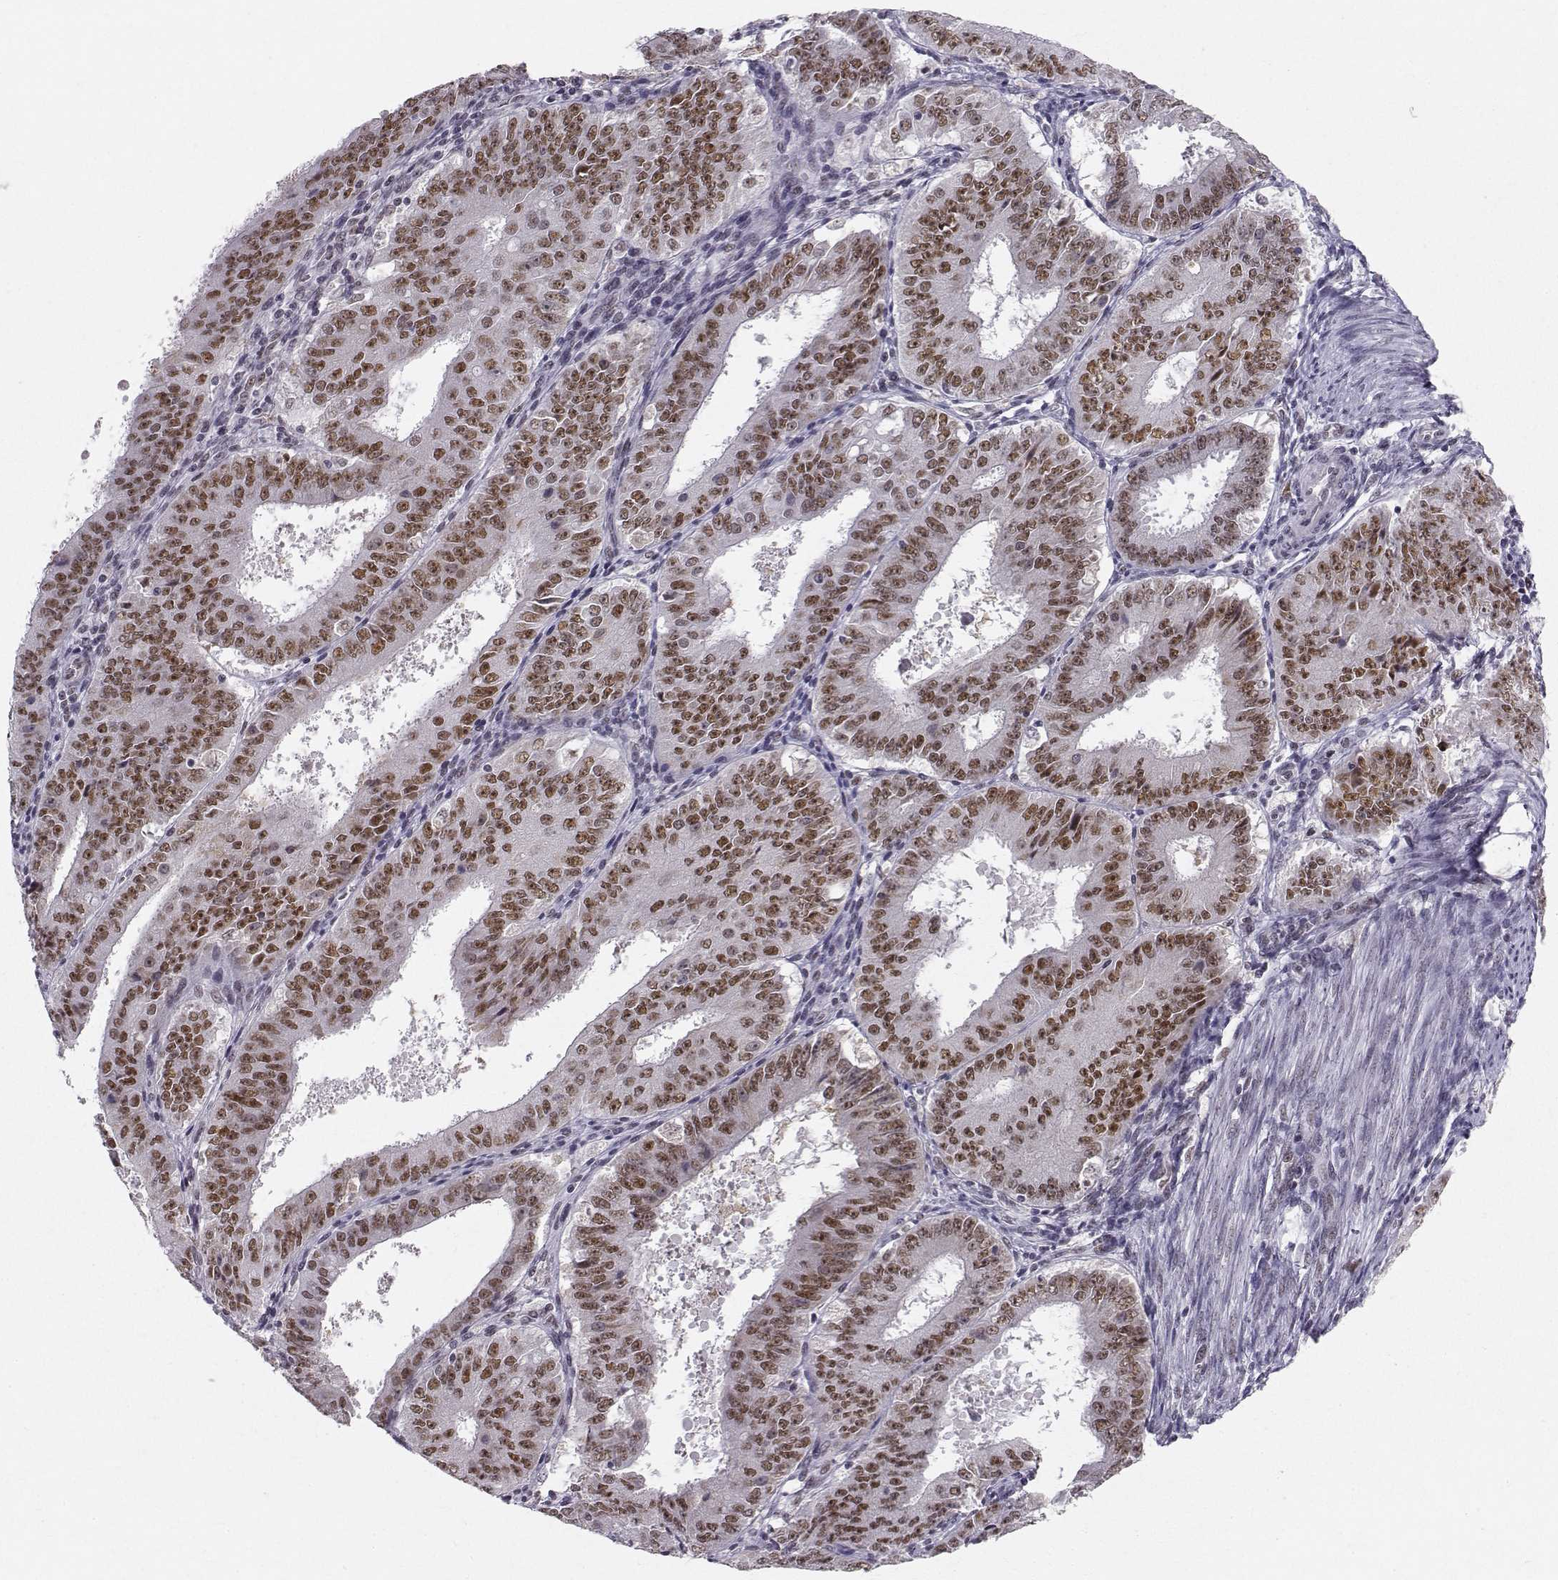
{"staining": {"intensity": "strong", "quantity": "25%-75%", "location": "nuclear"}, "tissue": "ovarian cancer", "cell_type": "Tumor cells", "image_type": "cancer", "snomed": [{"axis": "morphology", "description": "Carcinoma, endometroid"}, {"axis": "topography", "description": "Ovary"}], "caption": "A high-resolution image shows immunohistochemistry (IHC) staining of endometroid carcinoma (ovarian), which shows strong nuclear expression in about 25%-75% of tumor cells.", "gene": "RPP38", "patient": {"sex": "female", "age": 42}}